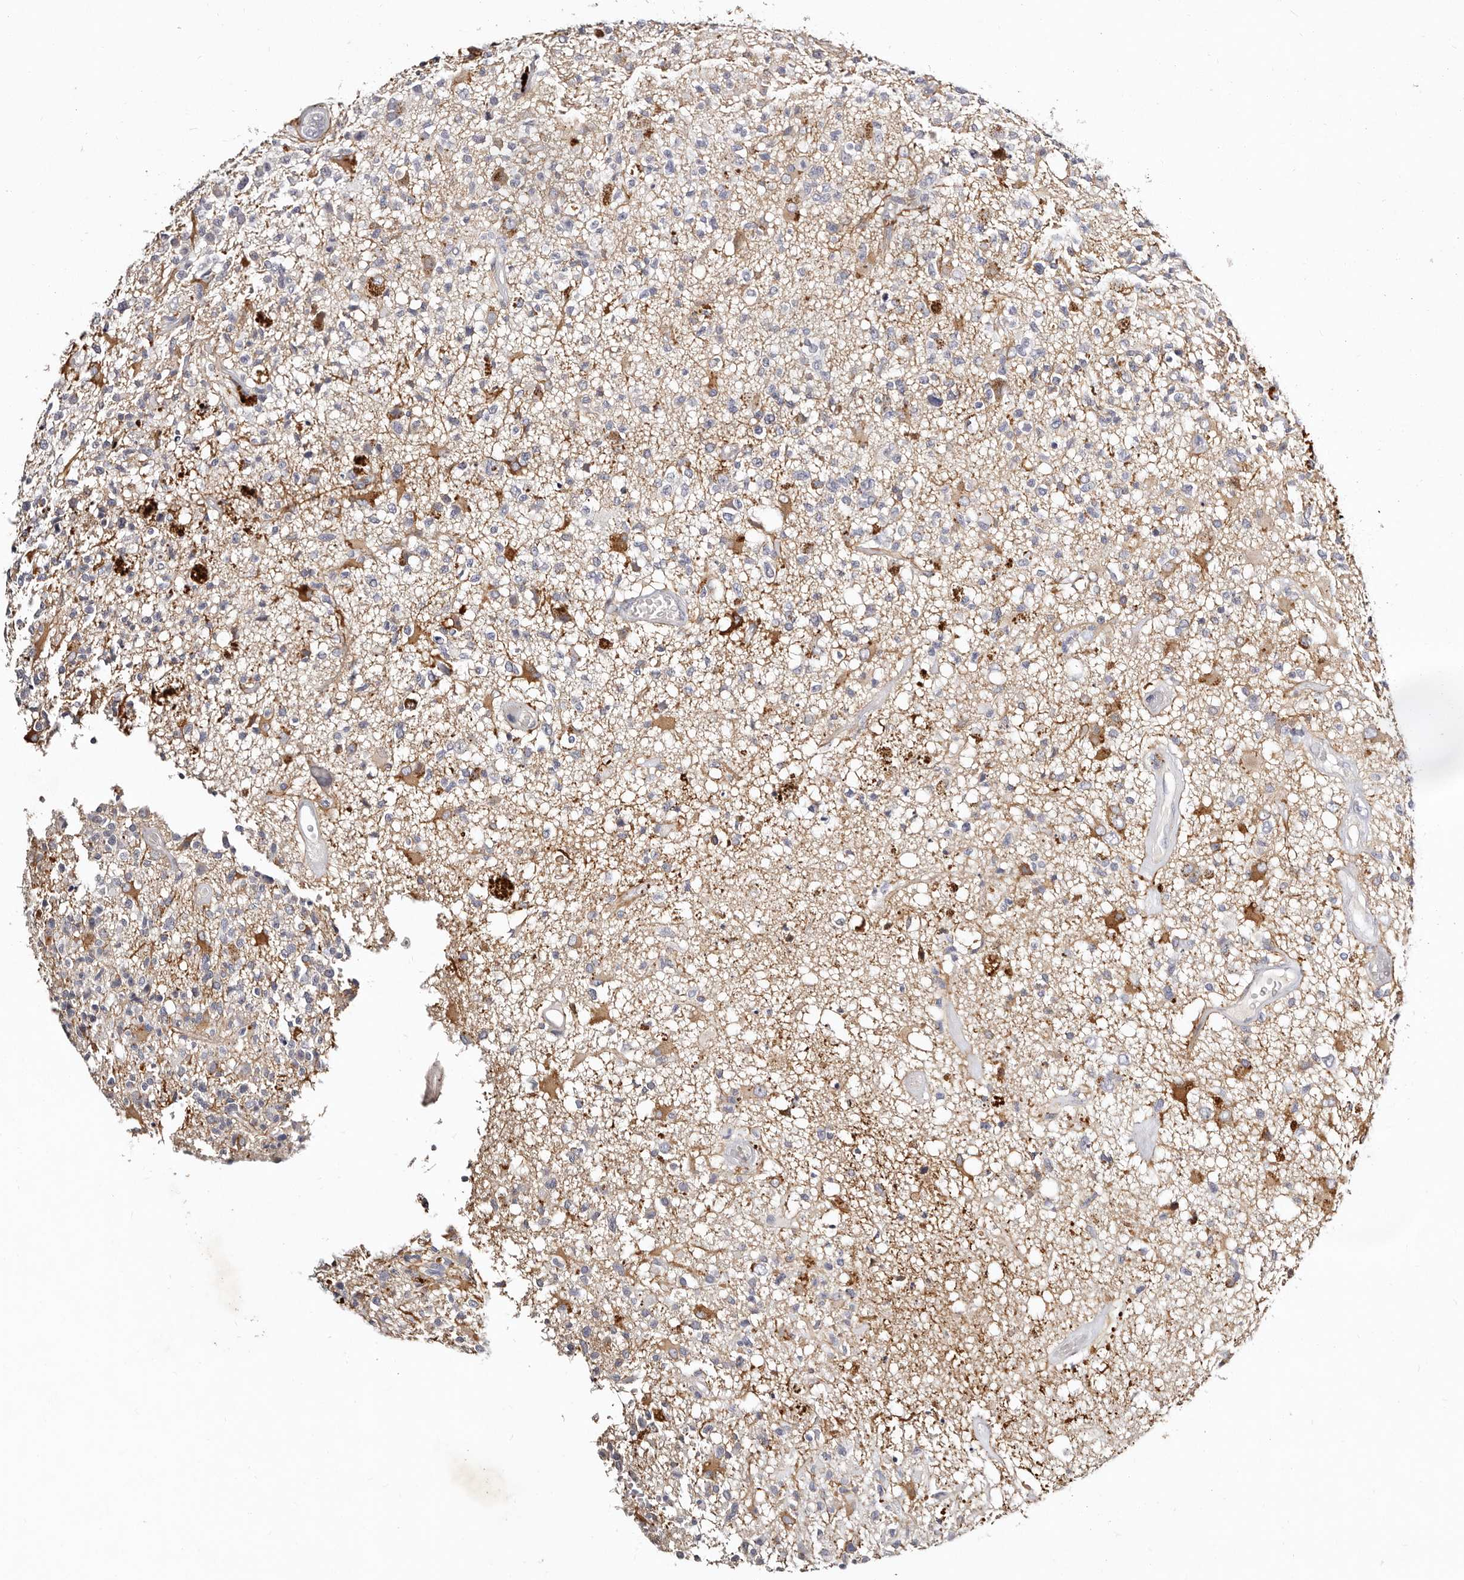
{"staining": {"intensity": "weak", "quantity": "<25%", "location": "cytoplasmic/membranous"}, "tissue": "glioma", "cell_type": "Tumor cells", "image_type": "cancer", "snomed": [{"axis": "morphology", "description": "Glioma, malignant, High grade"}, {"axis": "morphology", "description": "Glioblastoma, NOS"}, {"axis": "topography", "description": "Brain"}], "caption": "This is a photomicrograph of immunohistochemistry staining of glioma, which shows no expression in tumor cells.", "gene": "MRPS33", "patient": {"sex": "male", "age": 60}}